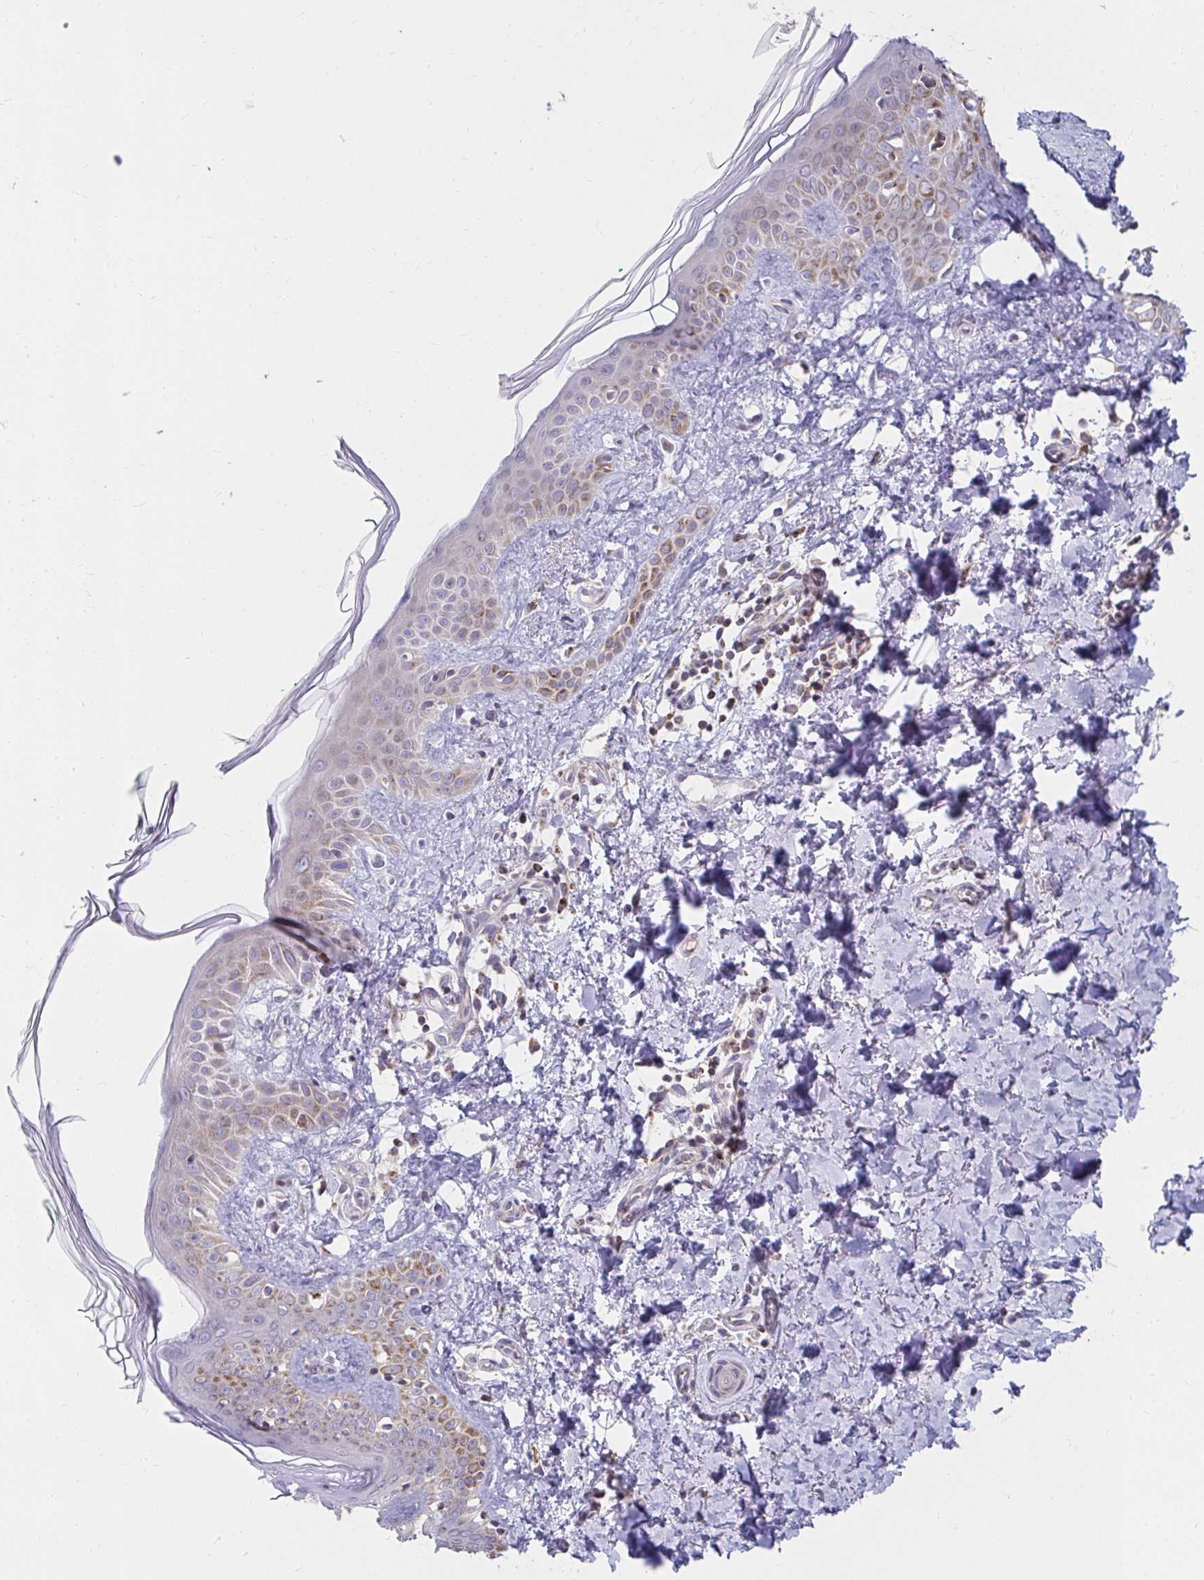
{"staining": {"intensity": "negative", "quantity": "none", "location": "none"}, "tissue": "skin", "cell_type": "Fibroblasts", "image_type": "normal", "snomed": [{"axis": "morphology", "description": "Normal tissue, NOS"}, {"axis": "topography", "description": "Skin"}, {"axis": "topography", "description": "Peripheral nerve tissue"}], "caption": "Normal skin was stained to show a protein in brown. There is no significant staining in fibroblasts. (DAB (3,3'-diaminobenzidine) IHC, high magnification).", "gene": "EXOC5", "patient": {"sex": "female", "age": 45}}